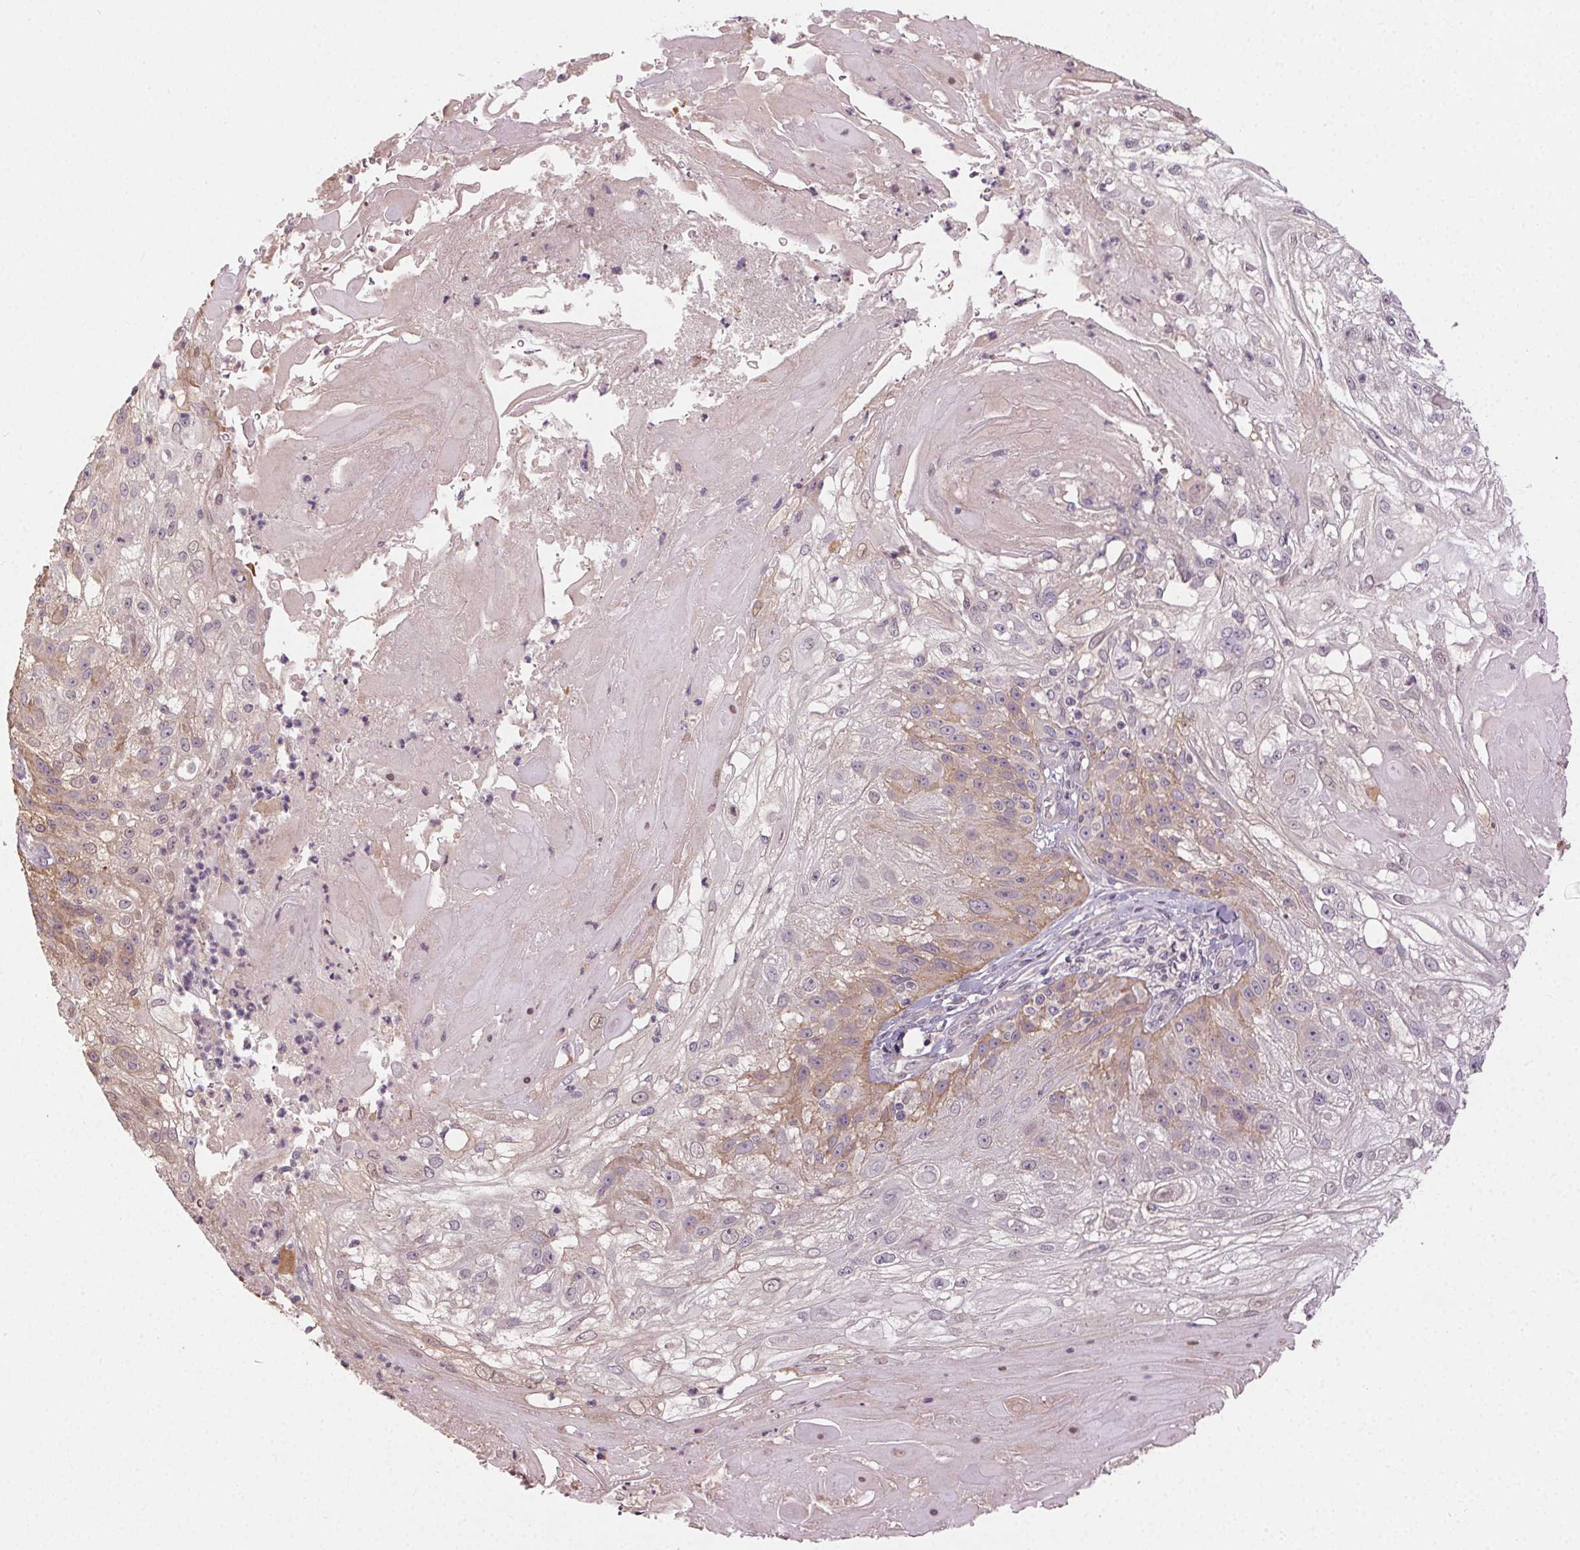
{"staining": {"intensity": "weak", "quantity": "25%-75%", "location": "cytoplasmic/membranous"}, "tissue": "skin cancer", "cell_type": "Tumor cells", "image_type": "cancer", "snomed": [{"axis": "morphology", "description": "Normal tissue, NOS"}, {"axis": "morphology", "description": "Squamous cell carcinoma, NOS"}, {"axis": "topography", "description": "Skin"}], "caption": "DAB immunohistochemical staining of human skin cancer reveals weak cytoplasmic/membranous protein staining in approximately 25%-75% of tumor cells. Using DAB (brown) and hematoxylin (blue) stains, captured at high magnification using brightfield microscopy.", "gene": "ATP1B3", "patient": {"sex": "female", "age": 83}}